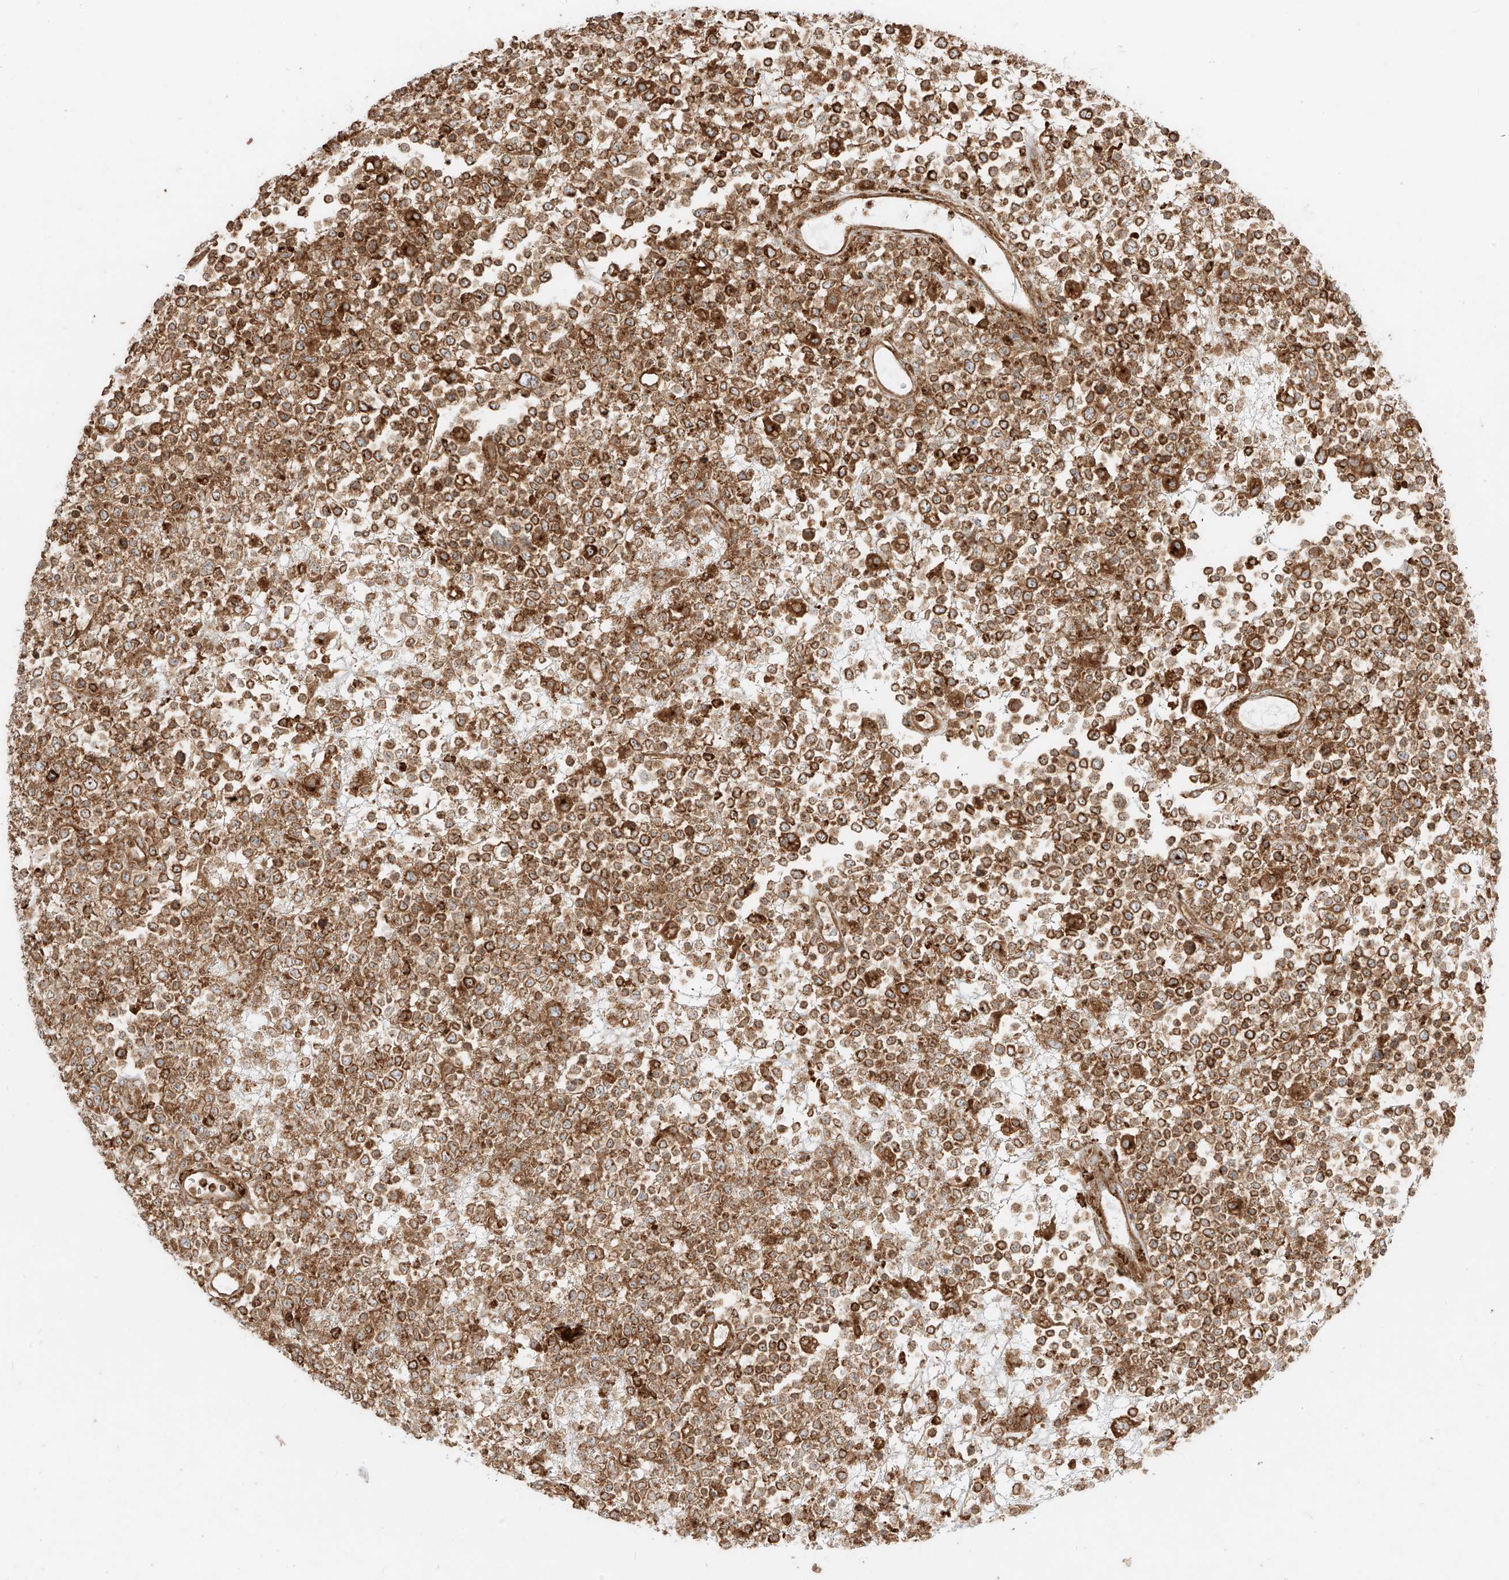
{"staining": {"intensity": "strong", "quantity": ">75%", "location": "cytoplasmic/membranous"}, "tissue": "lymphoma", "cell_type": "Tumor cells", "image_type": "cancer", "snomed": [{"axis": "morphology", "description": "Malignant lymphoma, non-Hodgkin's type, High grade"}, {"axis": "topography", "description": "Colon"}], "caption": "Immunohistochemical staining of malignant lymphoma, non-Hodgkin's type (high-grade) exhibits high levels of strong cytoplasmic/membranous protein expression in approximately >75% of tumor cells.", "gene": "CCDC115", "patient": {"sex": "female", "age": 53}}